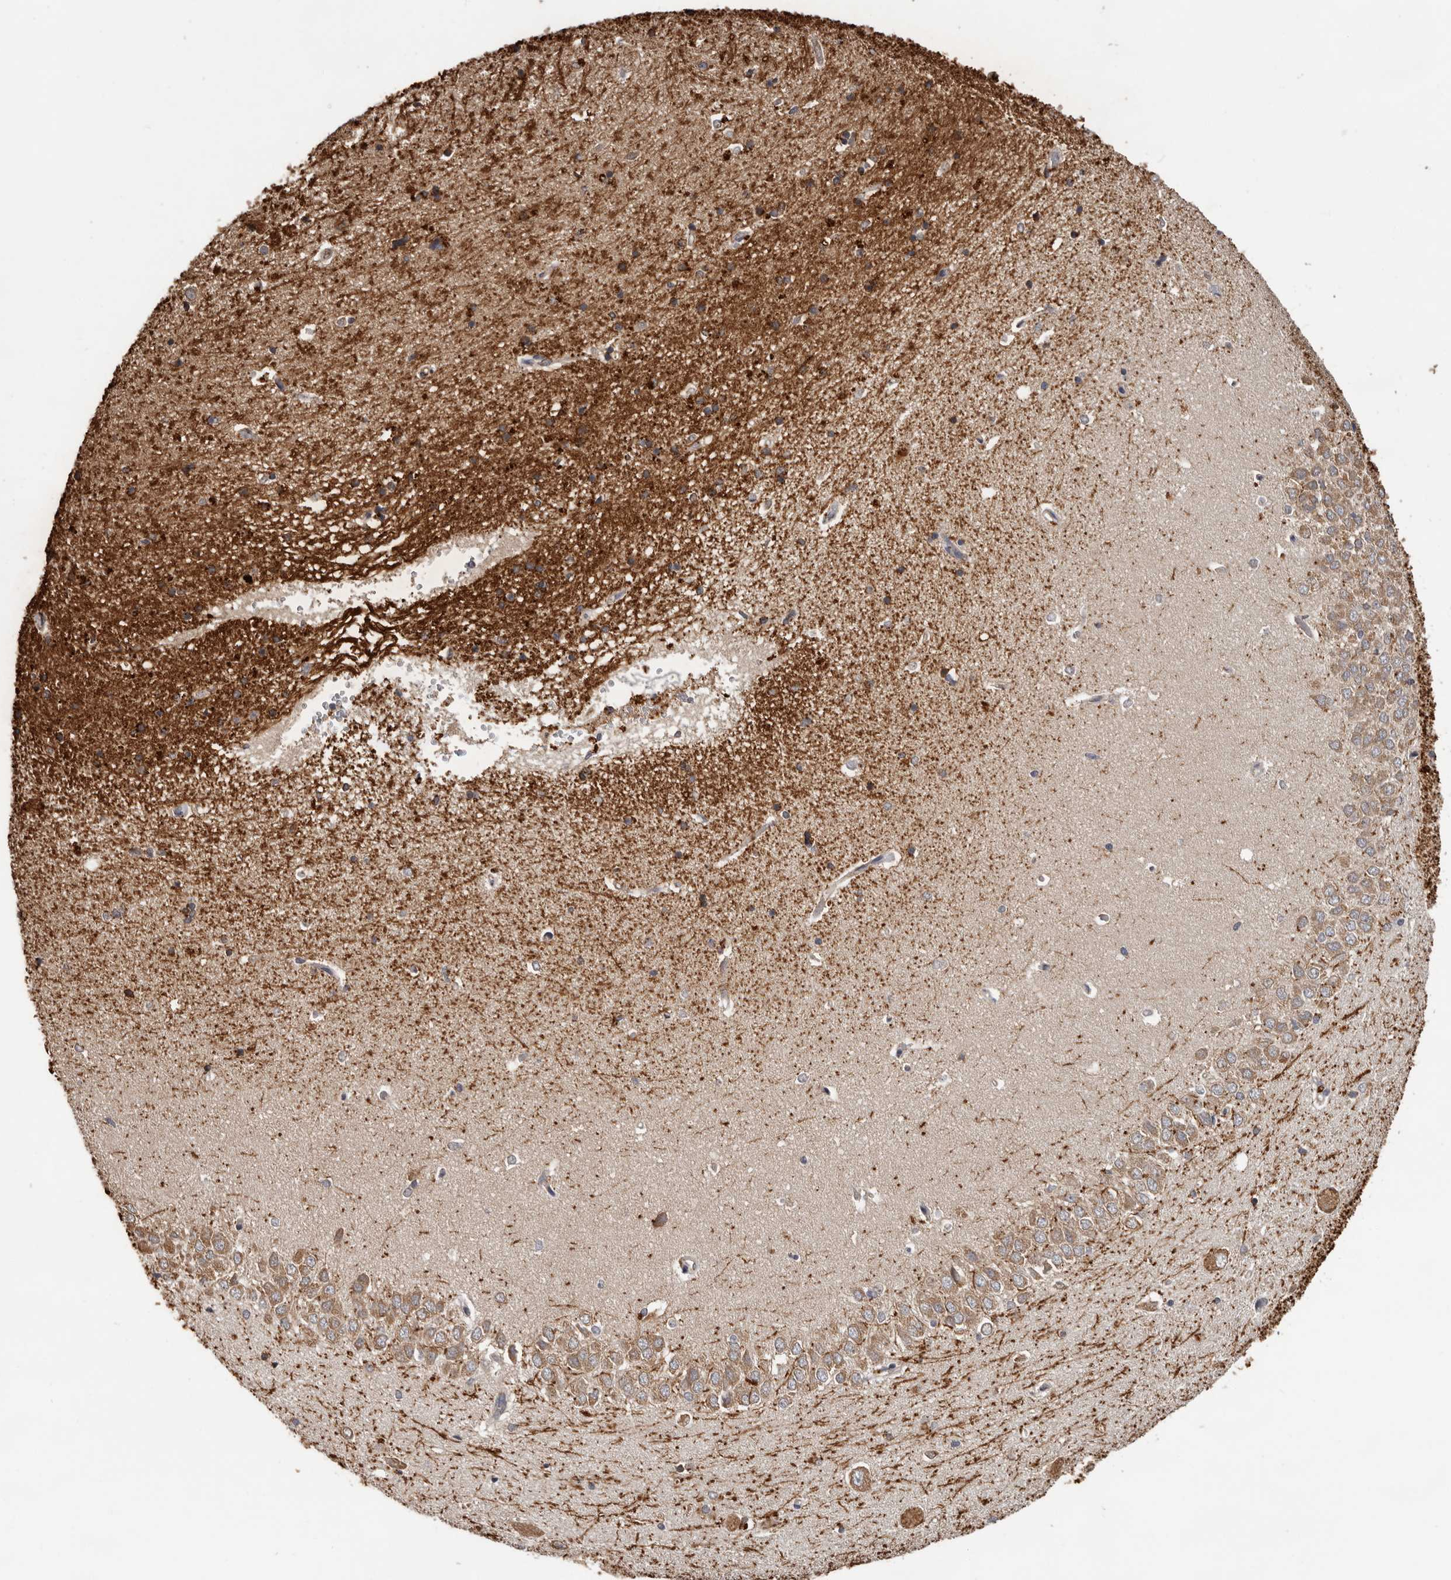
{"staining": {"intensity": "moderate", "quantity": "25%-75%", "location": "cytoplasmic/membranous"}, "tissue": "hippocampus", "cell_type": "Glial cells", "image_type": "normal", "snomed": [{"axis": "morphology", "description": "Normal tissue, NOS"}, {"axis": "topography", "description": "Hippocampus"}], "caption": "Human hippocampus stained with a brown dye exhibits moderate cytoplasmic/membranous positive positivity in about 25%-75% of glial cells.", "gene": "MTF1", "patient": {"sex": "male", "age": 45}}